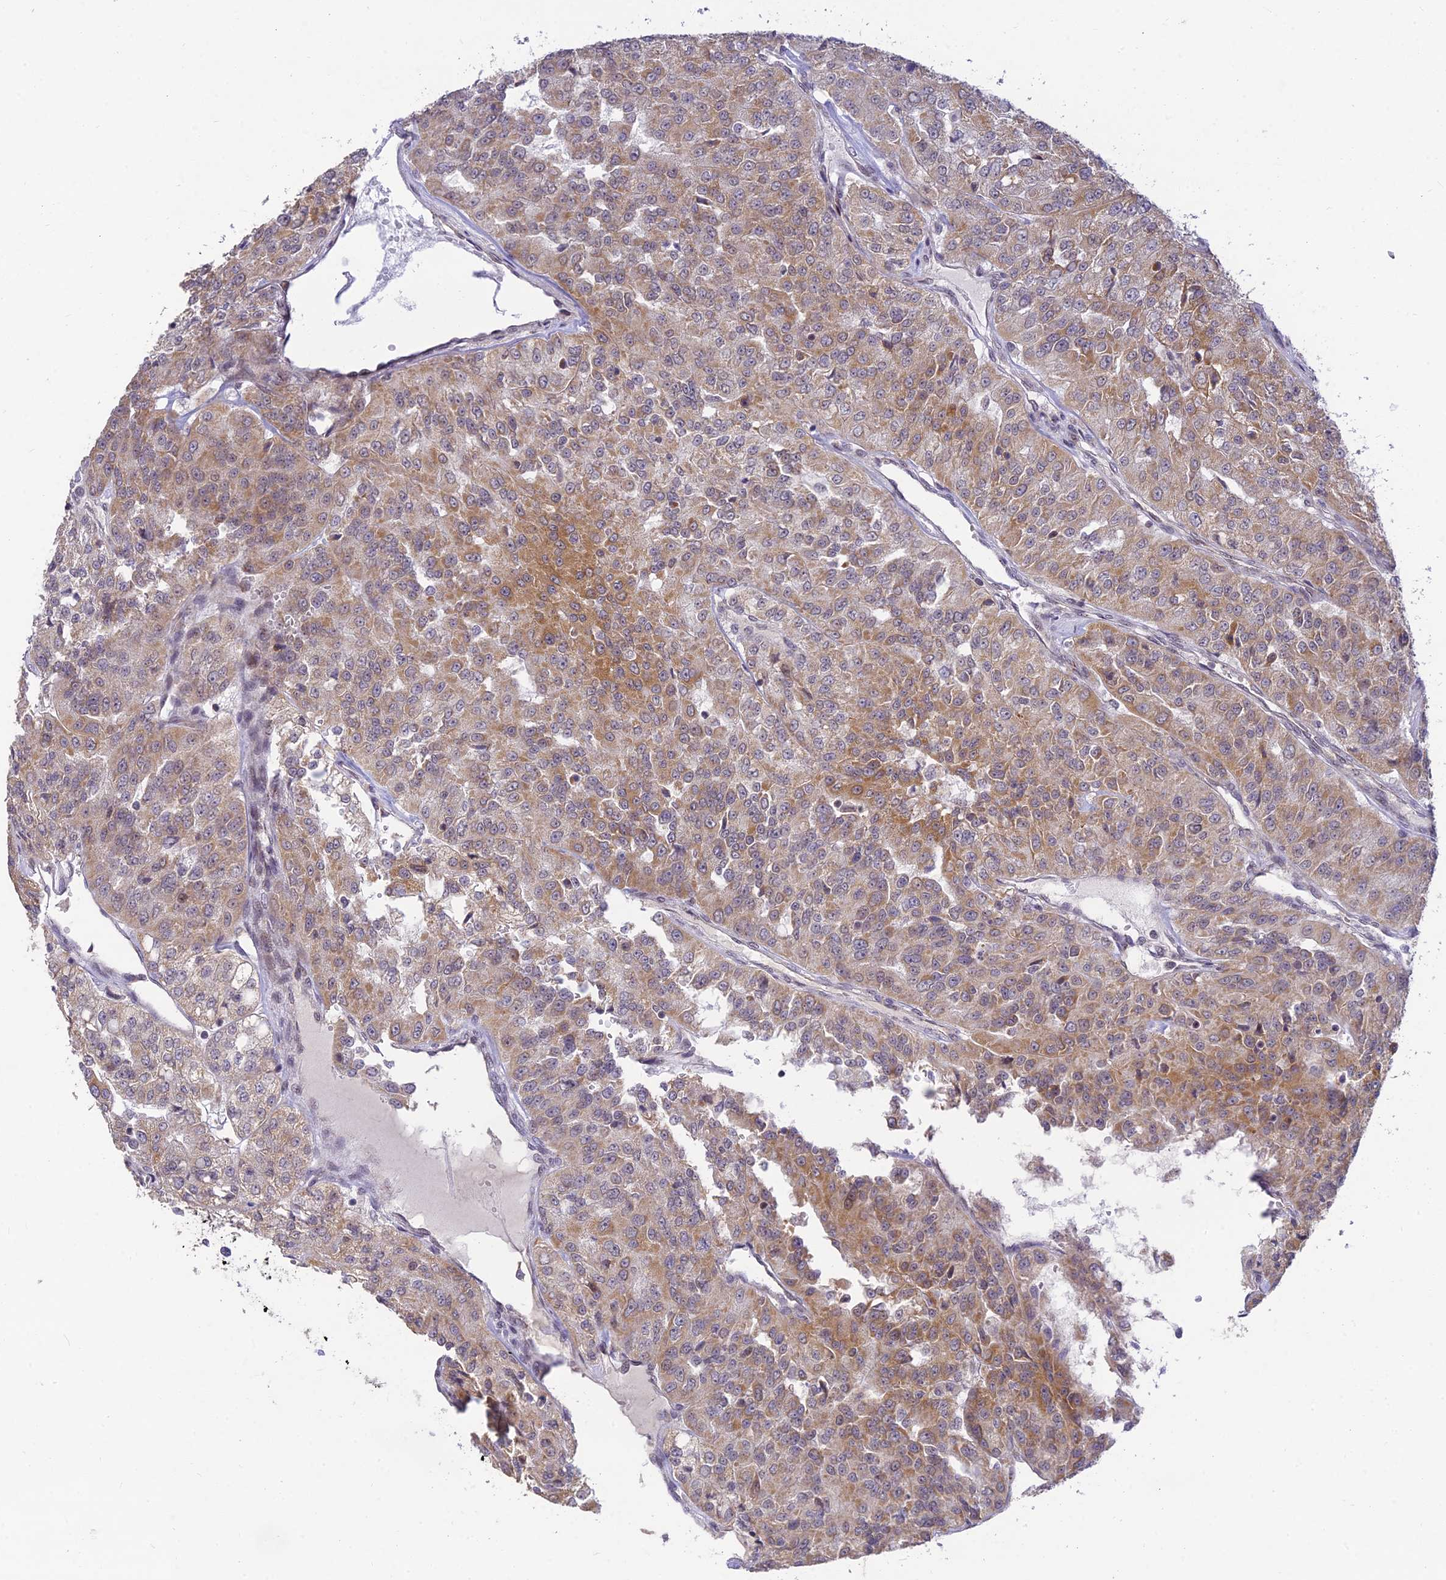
{"staining": {"intensity": "moderate", "quantity": ">75%", "location": "cytoplasmic/membranous"}, "tissue": "renal cancer", "cell_type": "Tumor cells", "image_type": "cancer", "snomed": [{"axis": "morphology", "description": "Adenocarcinoma, NOS"}, {"axis": "topography", "description": "Kidney"}], "caption": "Immunohistochemical staining of human adenocarcinoma (renal) exhibits medium levels of moderate cytoplasmic/membranous protein staining in approximately >75% of tumor cells.", "gene": "MICOS13", "patient": {"sex": "female", "age": 63}}